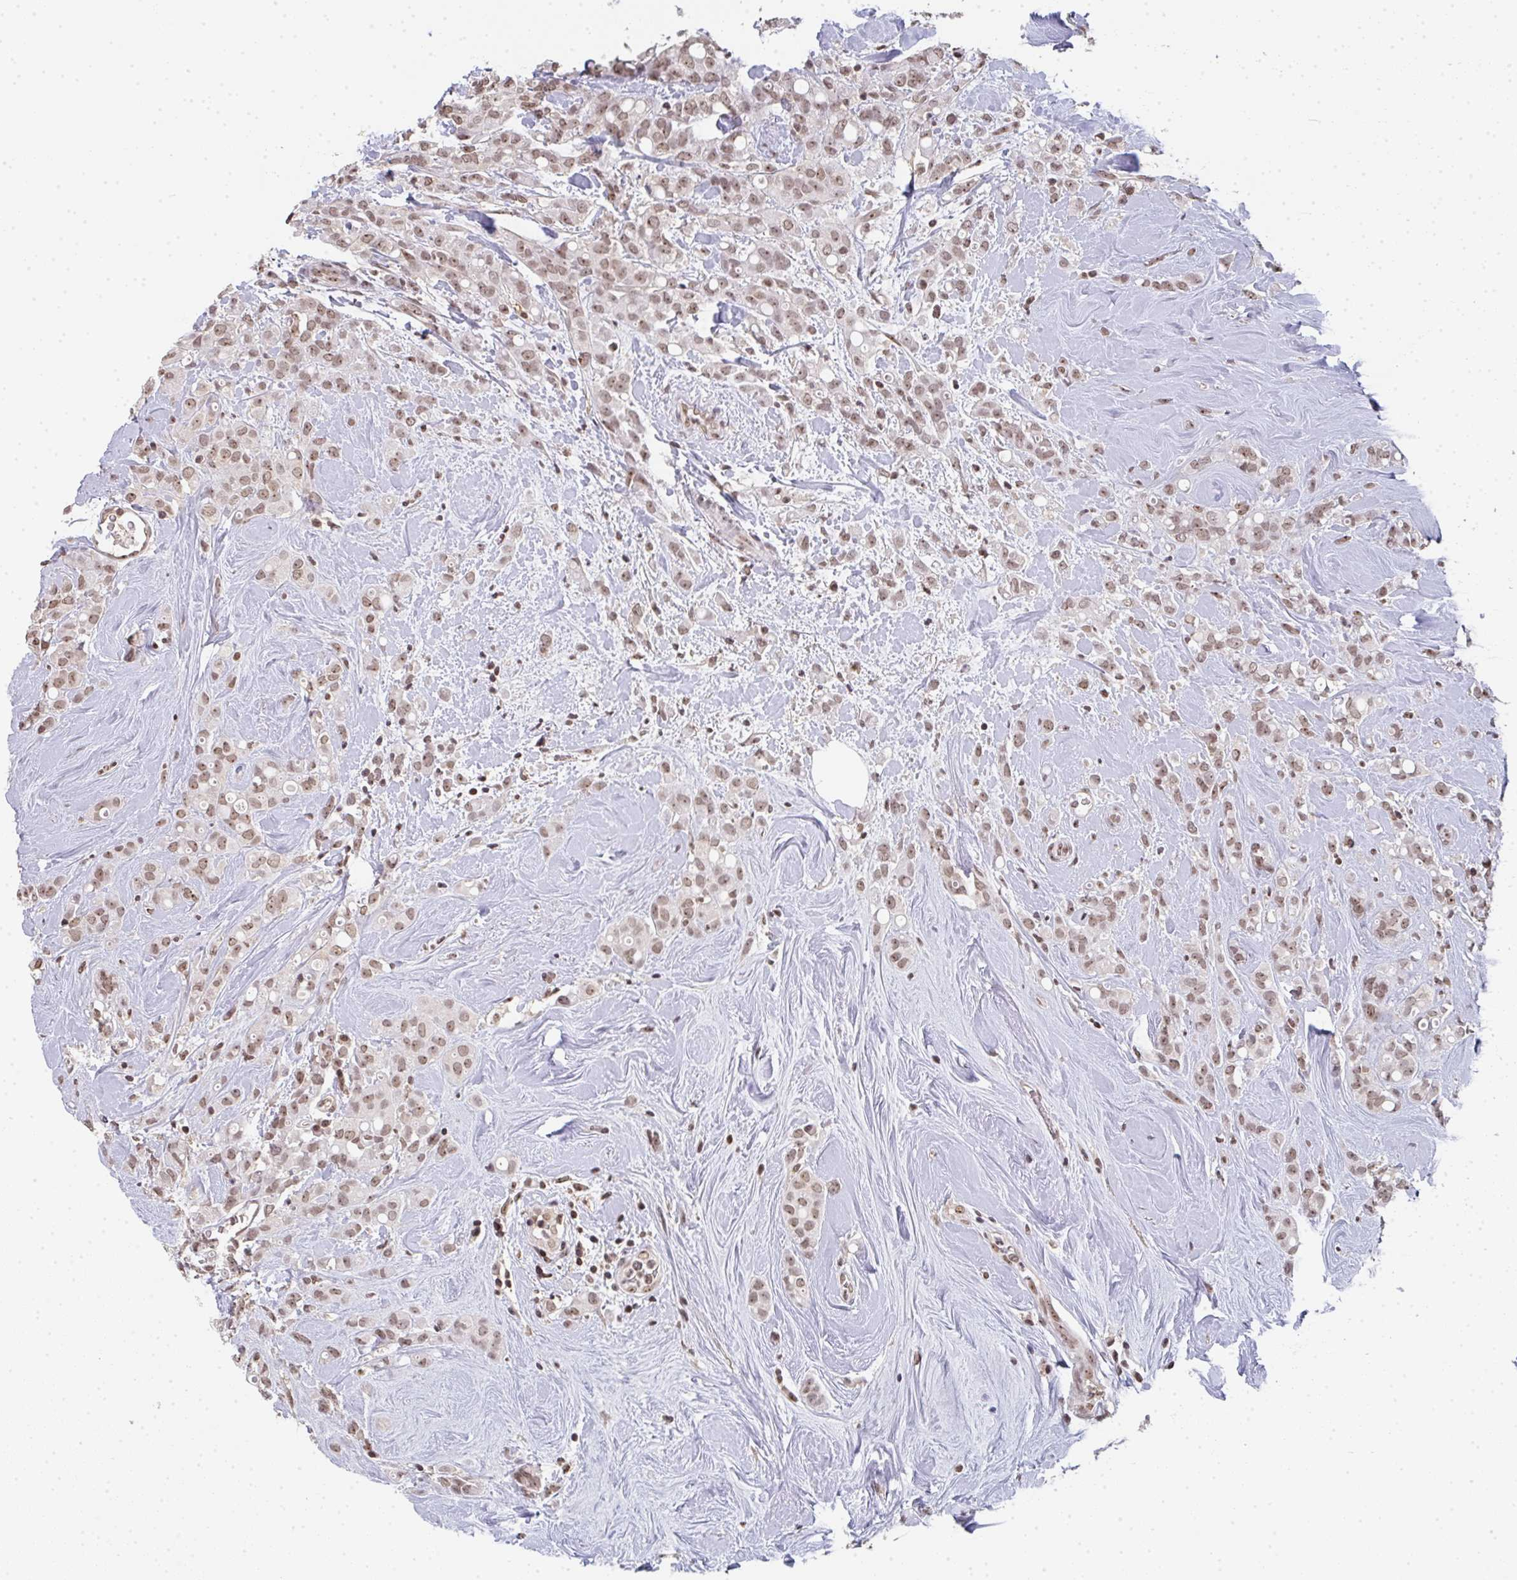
{"staining": {"intensity": "moderate", "quantity": ">75%", "location": "nuclear"}, "tissue": "breast cancer", "cell_type": "Tumor cells", "image_type": "cancer", "snomed": [{"axis": "morphology", "description": "Lobular carcinoma"}, {"axis": "topography", "description": "Breast"}], "caption": "A photomicrograph of breast cancer (lobular carcinoma) stained for a protein exhibits moderate nuclear brown staining in tumor cells.", "gene": "DKC1", "patient": {"sex": "female", "age": 68}}